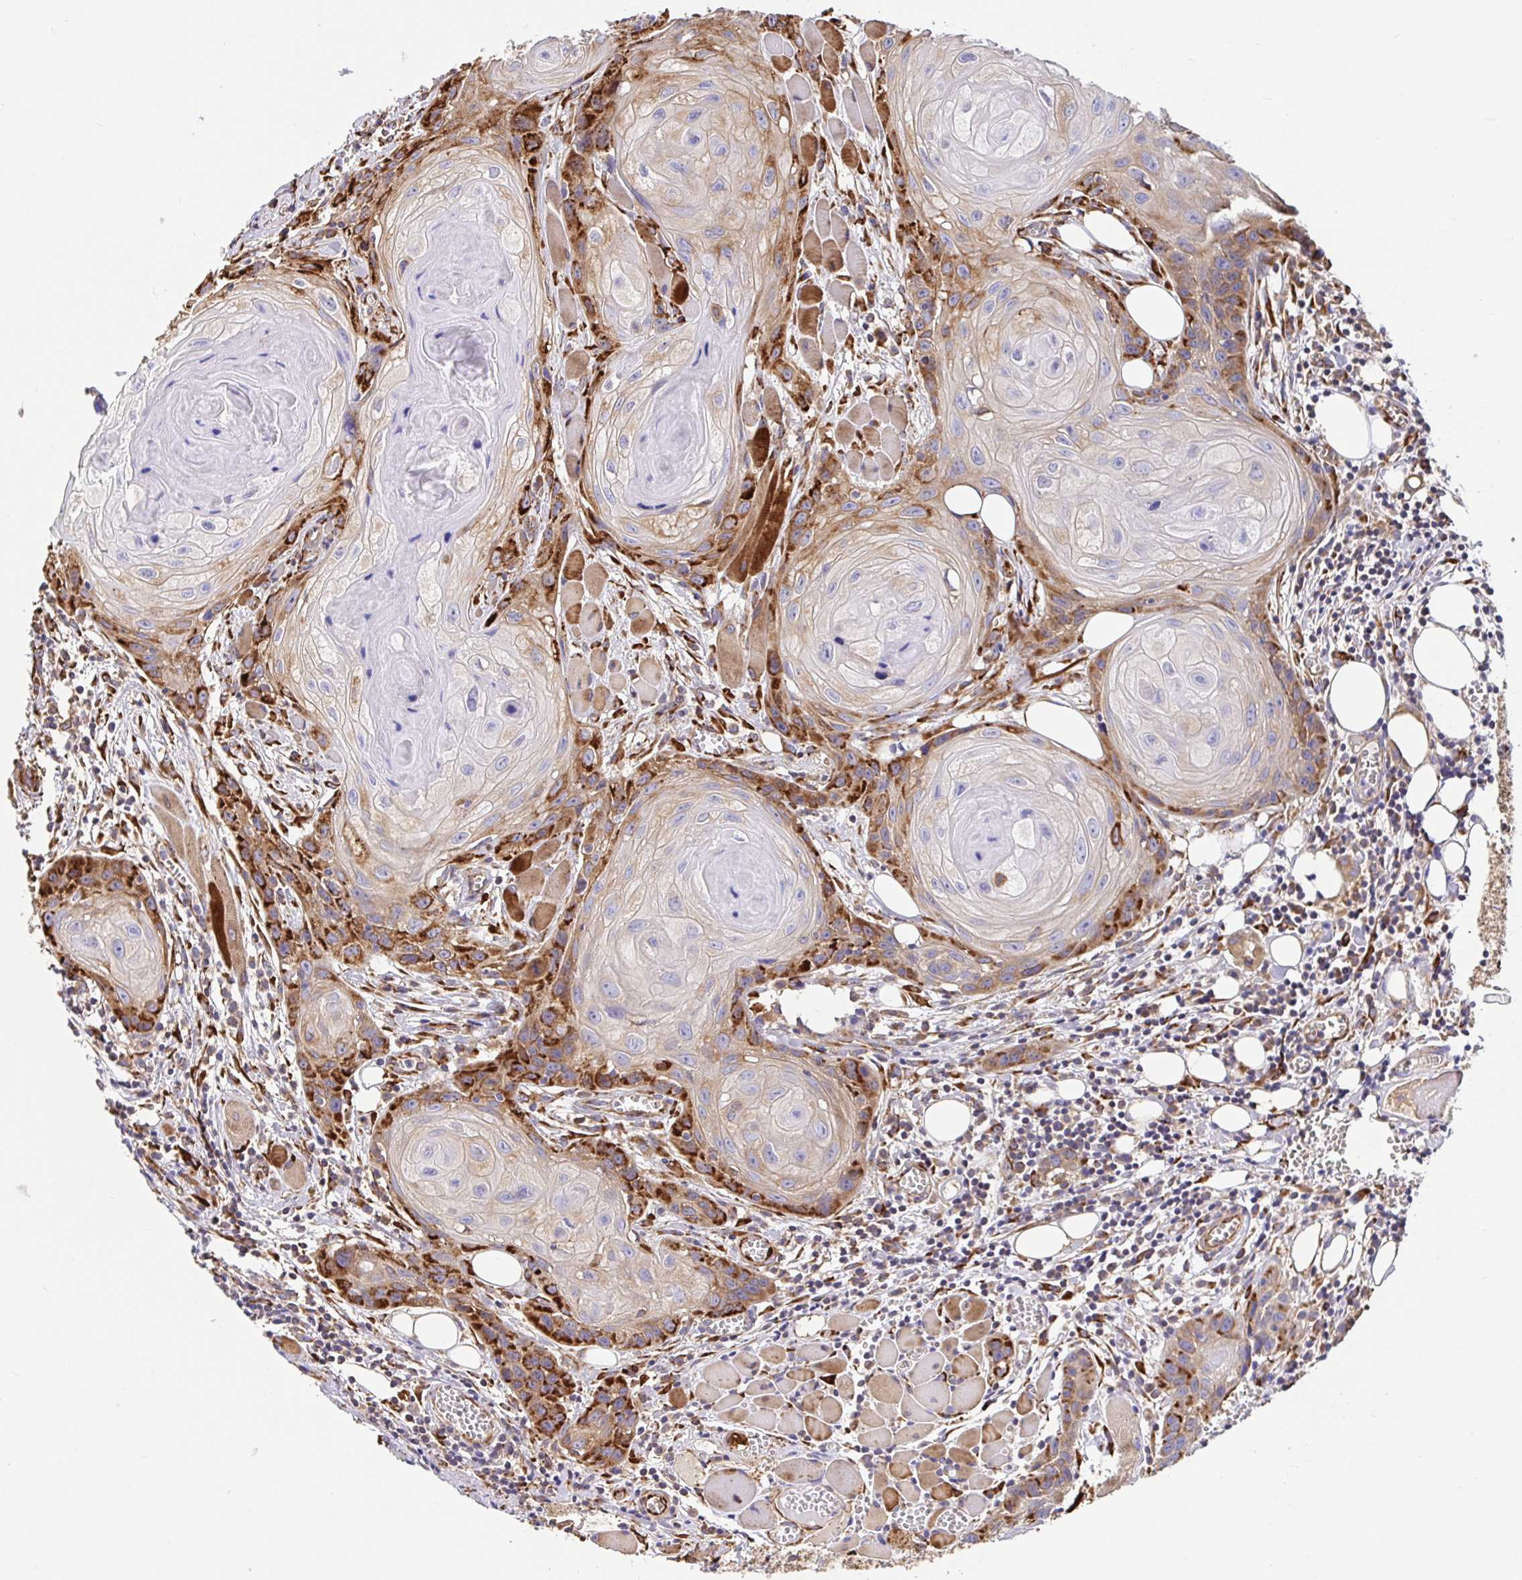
{"staining": {"intensity": "strong", "quantity": "25%-75%", "location": "cytoplasmic/membranous"}, "tissue": "head and neck cancer", "cell_type": "Tumor cells", "image_type": "cancer", "snomed": [{"axis": "morphology", "description": "Squamous cell carcinoma, NOS"}, {"axis": "topography", "description": "Oral tissue"}, {"axis": "topography", "description": "Head-Neck"}], "caption": "This is an image of immunohistochemistry (IHC) staining of squamous cell carcinoma (head and neck), which shows strong staining in the cytoplasmic/membranous of tumor cells.", "gene": "MAOA", "patient": {"sex": "male", "age": 58}}